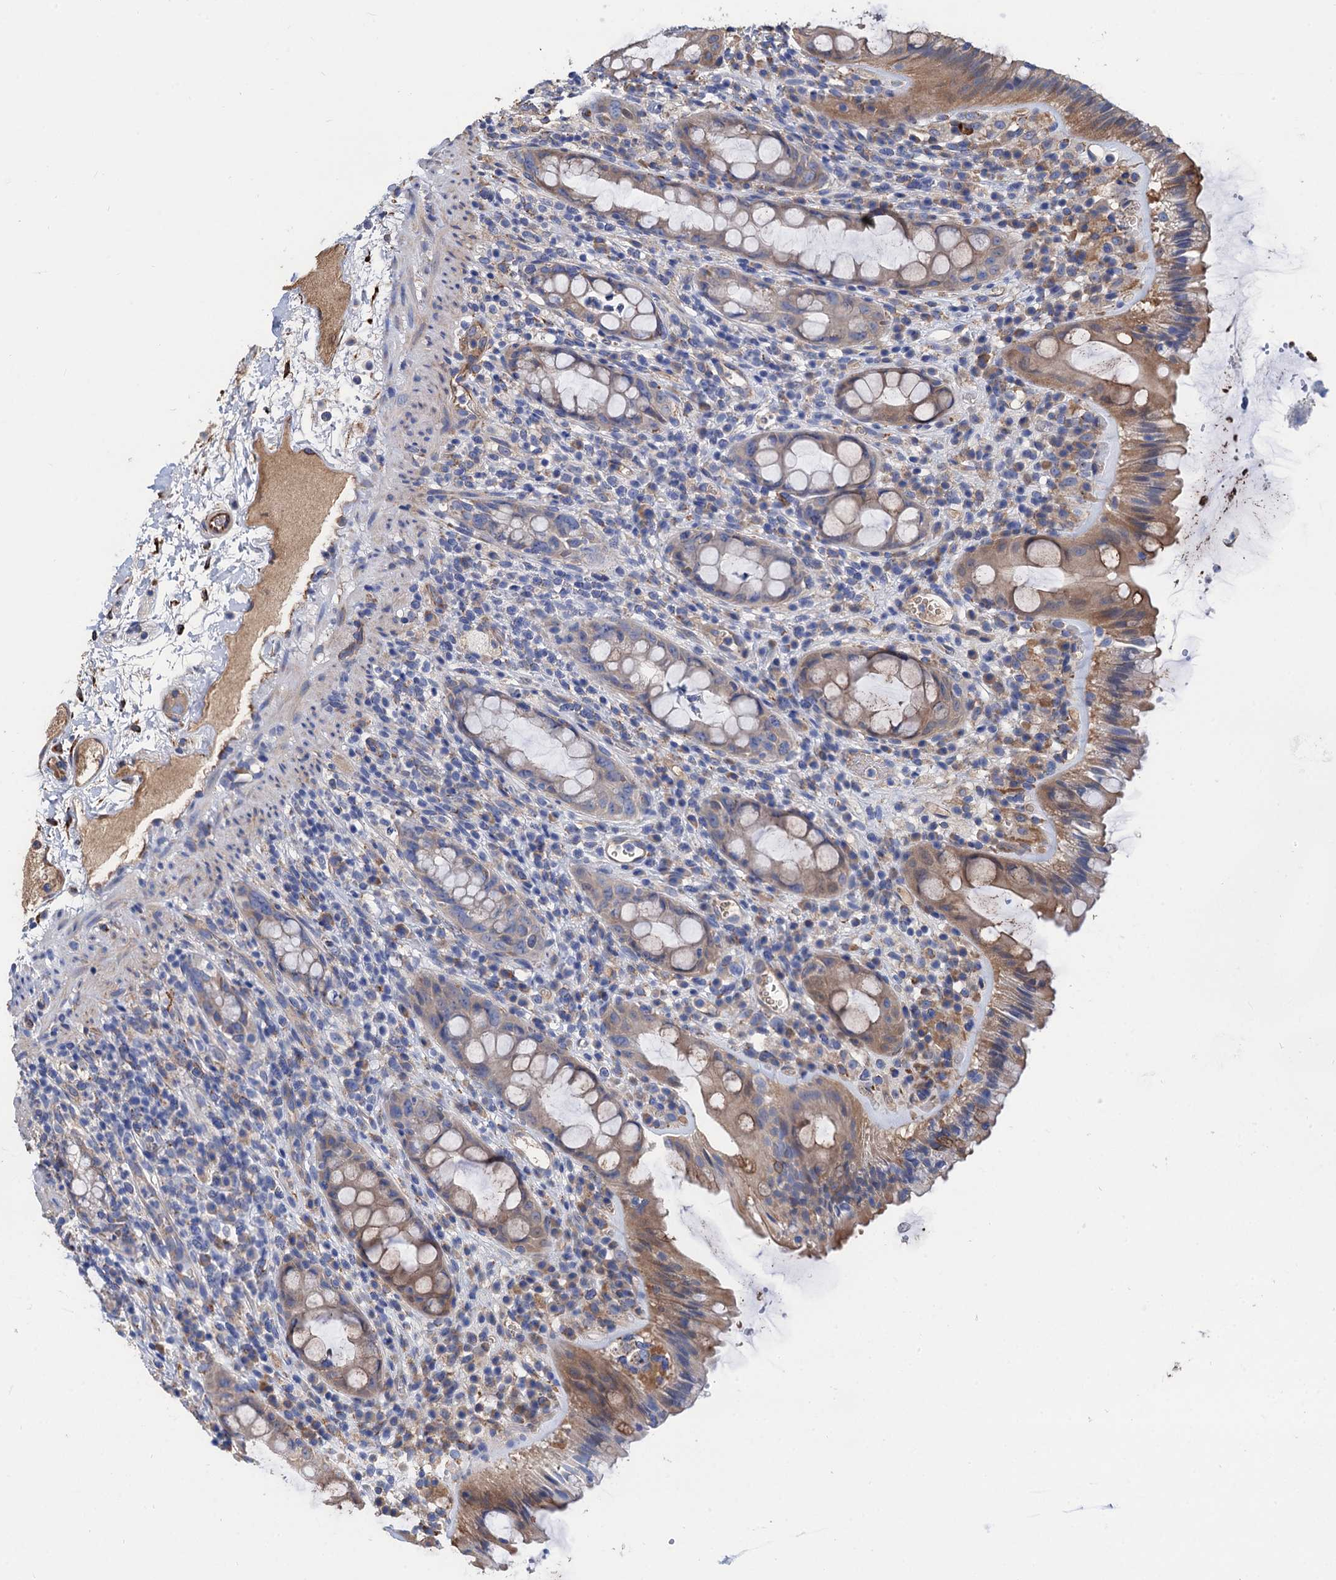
{"staining": {"intensity": "weak", "quantity": "25%-75%", "location": "cytoplasmic/membranous"}, "tissue": "rectum", "cell_type": "Glandular cells", "image_type": "normal", "snomed": [{"axis": "morphology", "description": "Normal tissue, NOS"}, {"axis": "topography", "description": "Rectum"}], "caption": "DAB (3,3'-diaminobenzidine) immunohistochemical staining of unremarkable rectum exhibits weak cytoplasmic/membranous protein staining in about 25%-75% of glandular cells.", "gene": "CNNM1", "patient": {"sex": "female", "age": 57}}